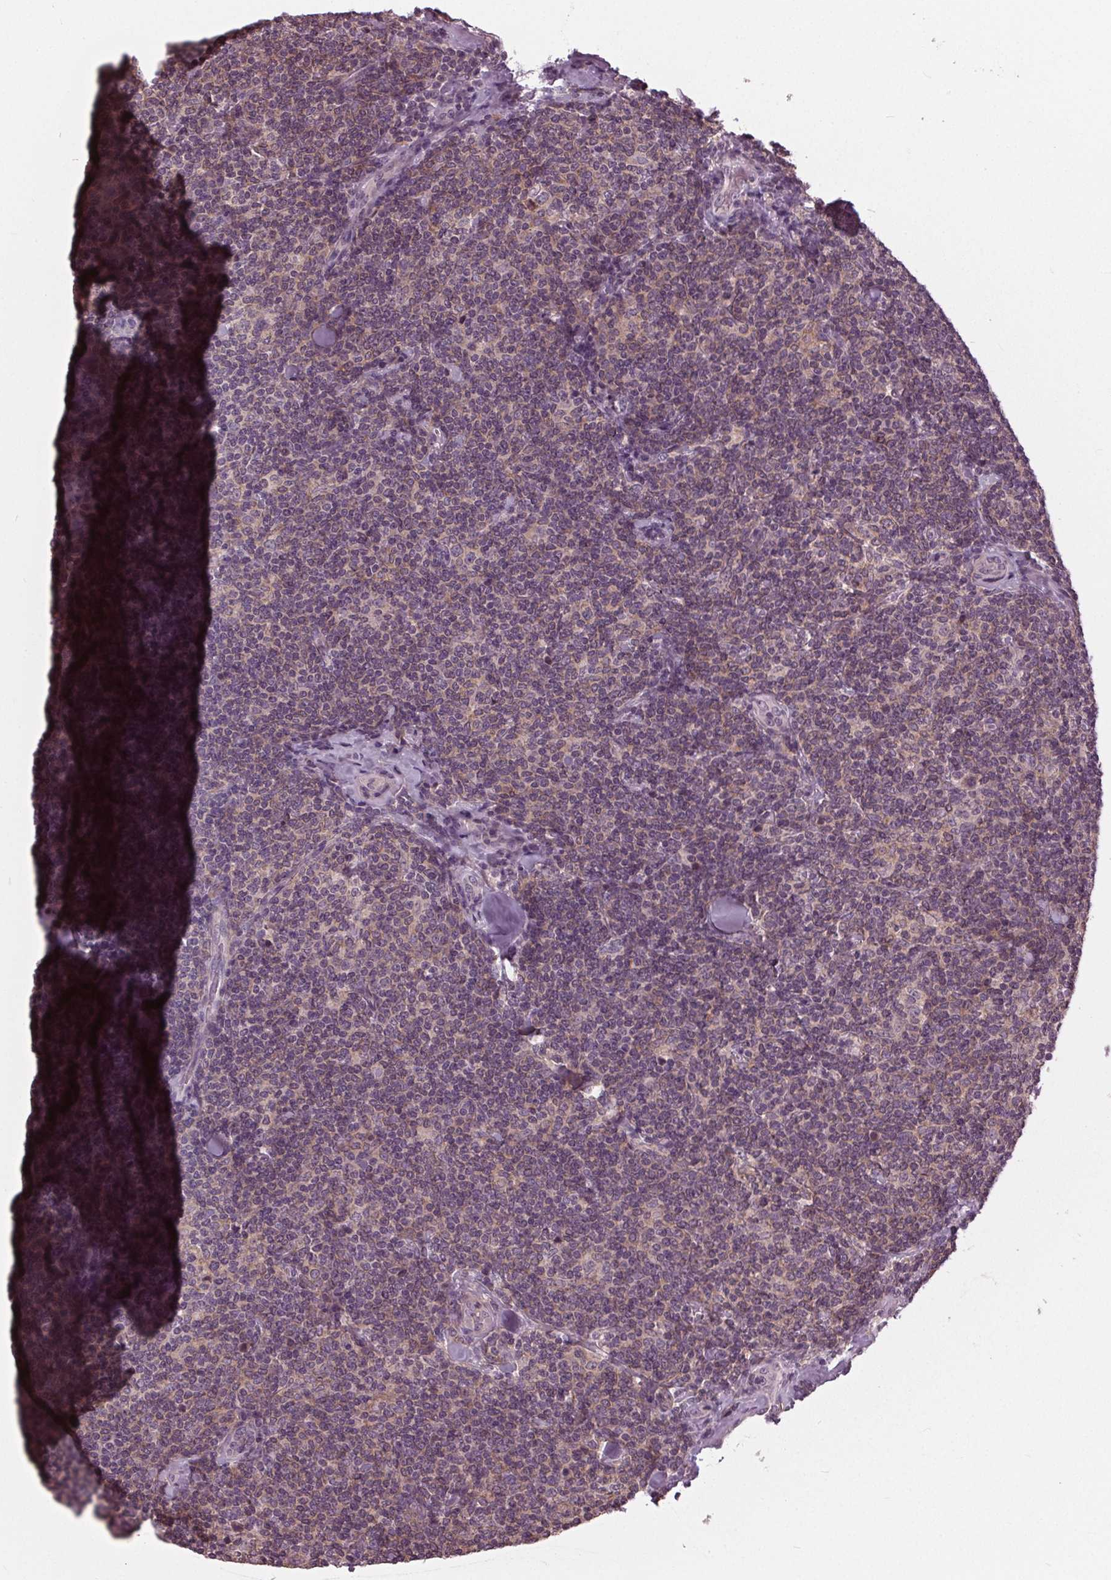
{"staining": {"intensity": "negative", "quantity": "none", "location": "none"}, "tissue": "lymphoma", "cell_type": "Tumor cells", "image_type": "cancer", "snomed": [{"axis": "morphology", "description": "Malignant lymphoma, non-Hodgkin's type, Low grade"}, {"axis": "topography", "description": "Lymph node"}], "caption": "A photomicrograph of lymphoma stained for a protein displays no brown staining in tumor cells.", "gene": "SIGLEC6", "patient": {"sex": "female", "age": 56}}